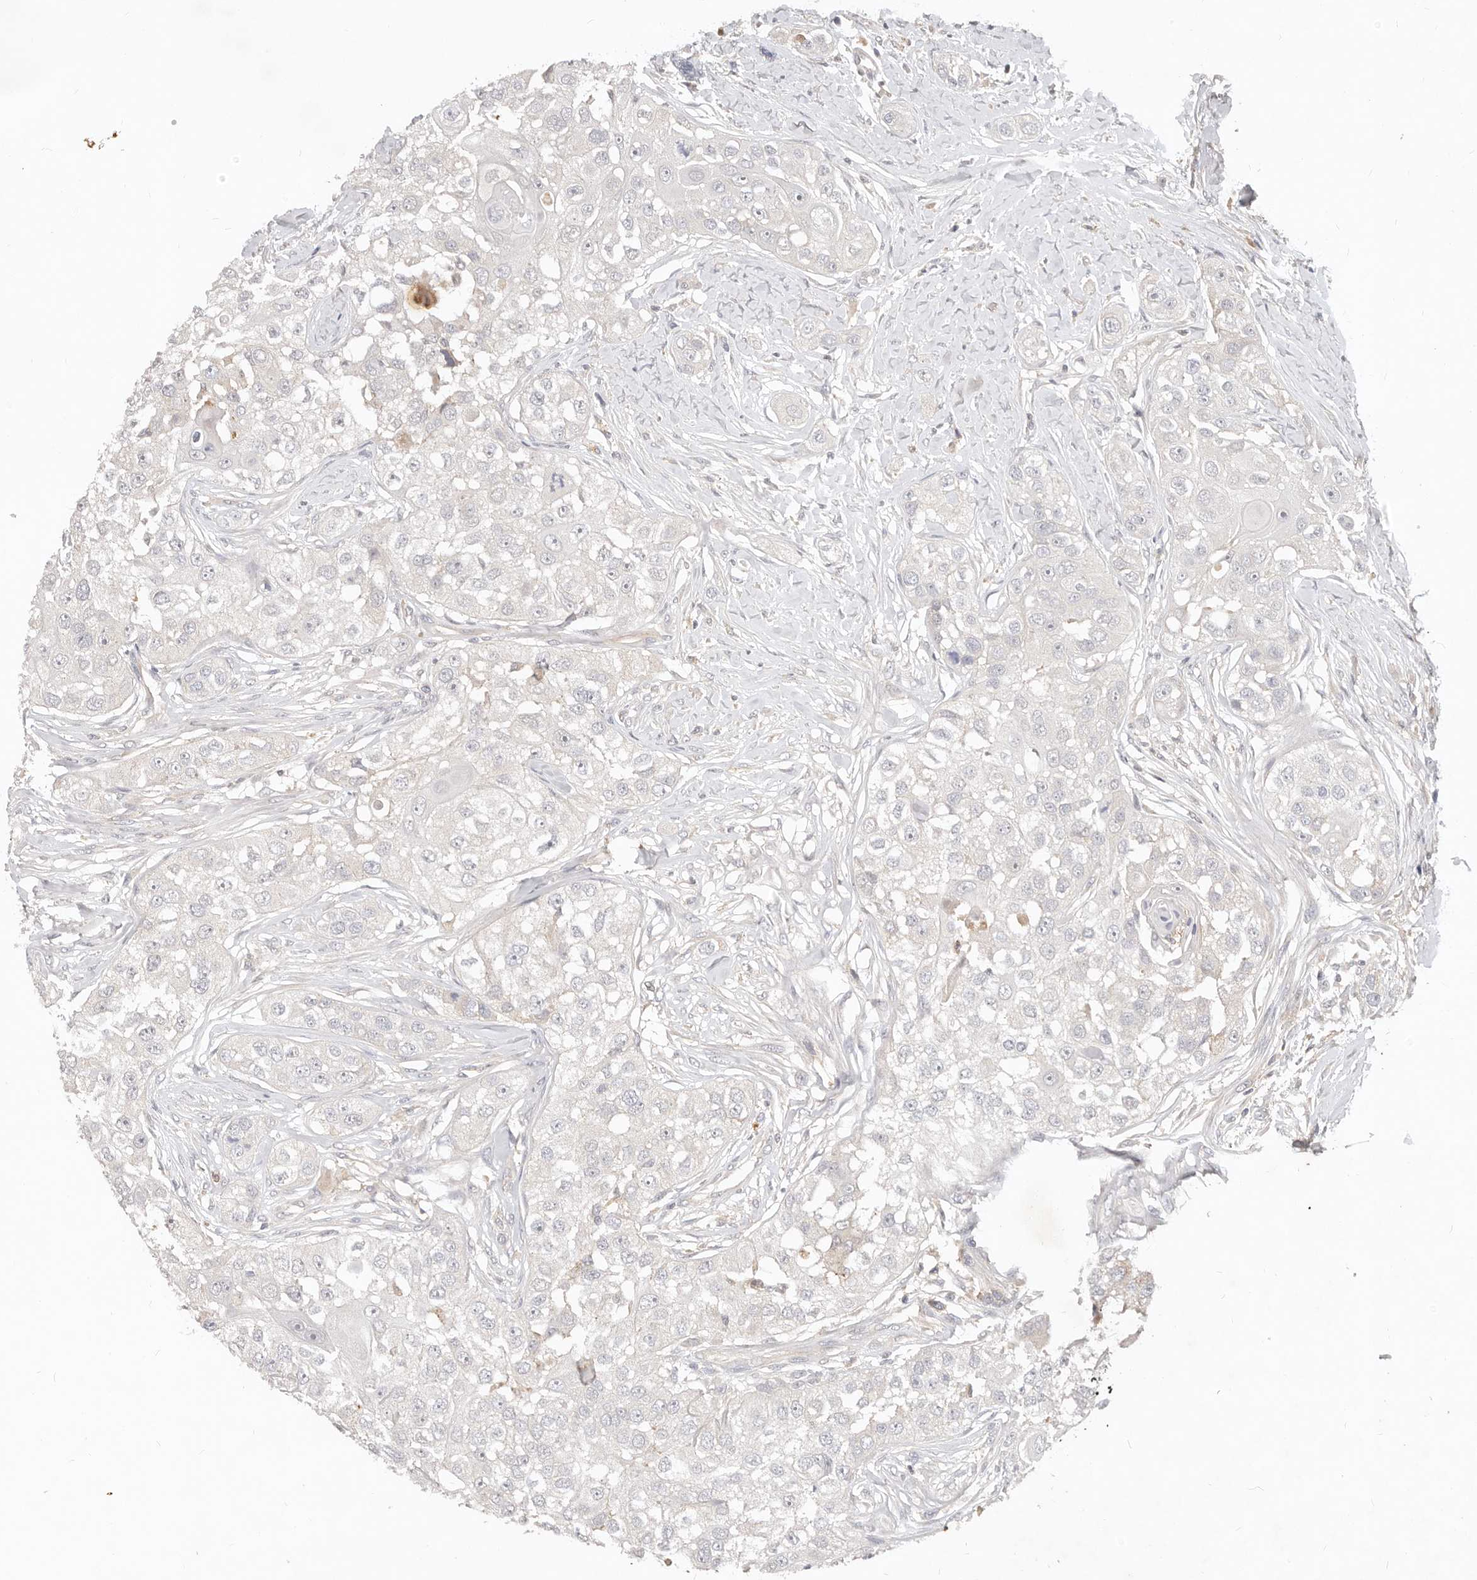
{"staining": {"intensity": "negative", "quantity": "none", "location": "none"}, "tissue": "head and neck cancer", "cell_type": "Tumor cells", "image_type": "cancer", "snomed": [{"axis": "morphology", "description": "Normal tissue, NOS"}, {"axis": "morphology", "description": "Squamous cell carcinoma, NOS"}, {"axis": "topography", "description": "Skeletal muscle"}, {"axis": "topography", "description": "Head-Neck"}], "caption": "This is a micrograph of immunohistochemistry (IHC) staining of head and neck cancer (squamous cell carcinoma), which shows no expression in tumor cells. The staining was performed using DAB to visualize the protein expression in brown, while the nuclei were stained in blue with hematoxylin (Magnification: 20x).", "gene": "USP49", "patient": {"sex": "male", "age": 51}}